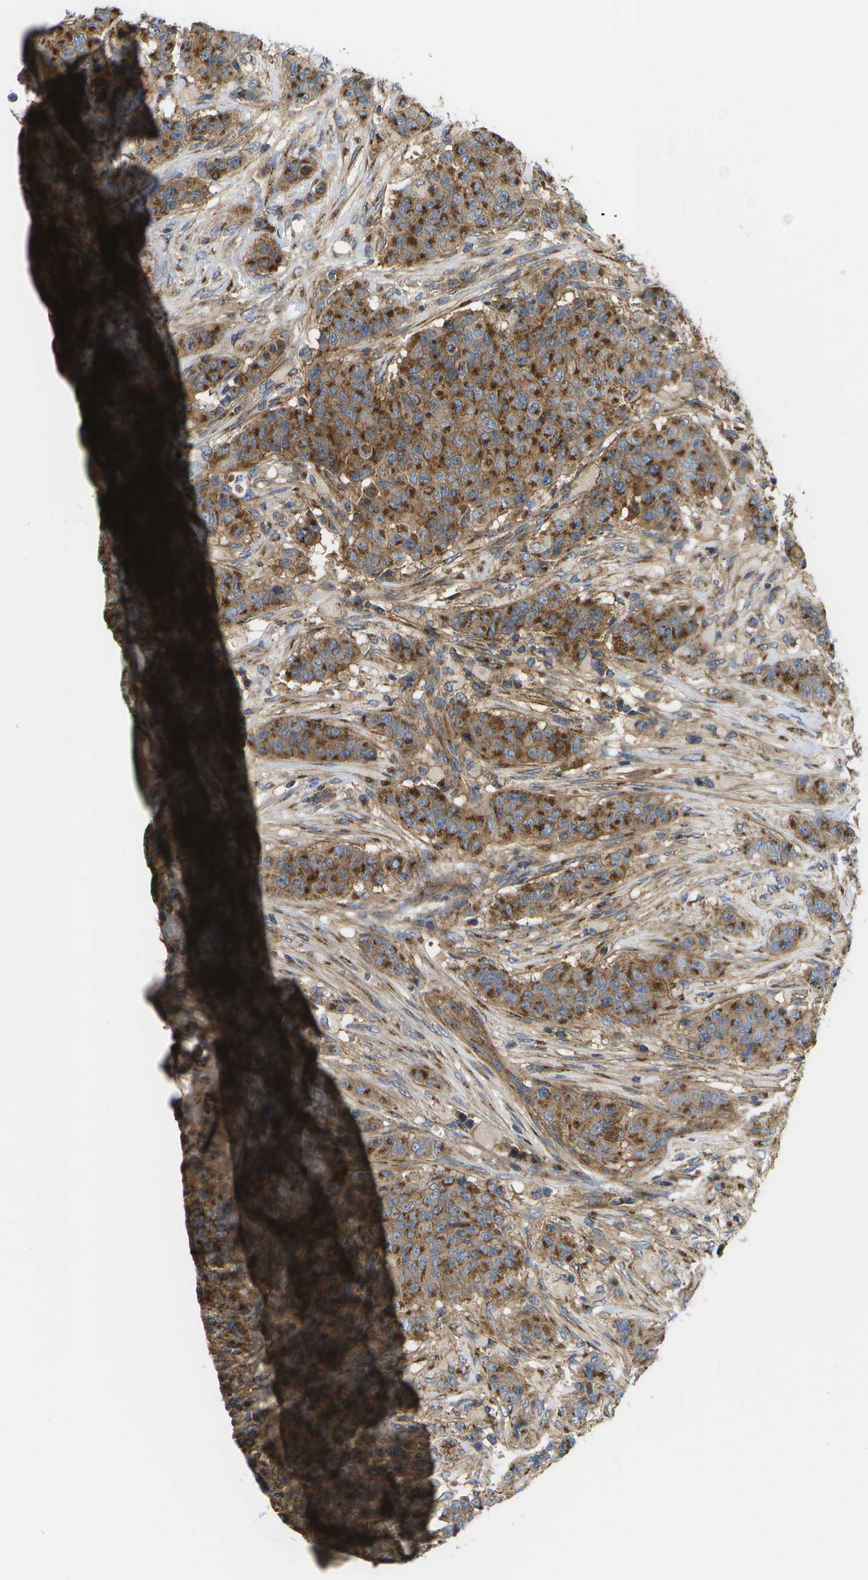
{"staining": {"intensity": "strong", "quantity": ">75%", "location": "cytoplasmic/membranous"}, "tissue": "breast cancer", "cell_type": "Tumor cells", "image_type": "cancer", "snomed": [{"axis": "morphology", "description": "Normal tissue, NOS"}, {"axis": "morphology", "description": "Duct carcinoma"}, {"axis": "topography", "description": "Breast"}], "caption": "Immunohistochemistry histopathology image of neoplastic tissue: human breast cancer stained using immunohistochemistry exhibits high levels of strong protein expression localized specifically in the cytoplasmic/membranous of tumor cells, appearing as a cytoplasmic/membranous brown color.", "gene": "BST2", "patient": {"sex": "female", "age": 40}}